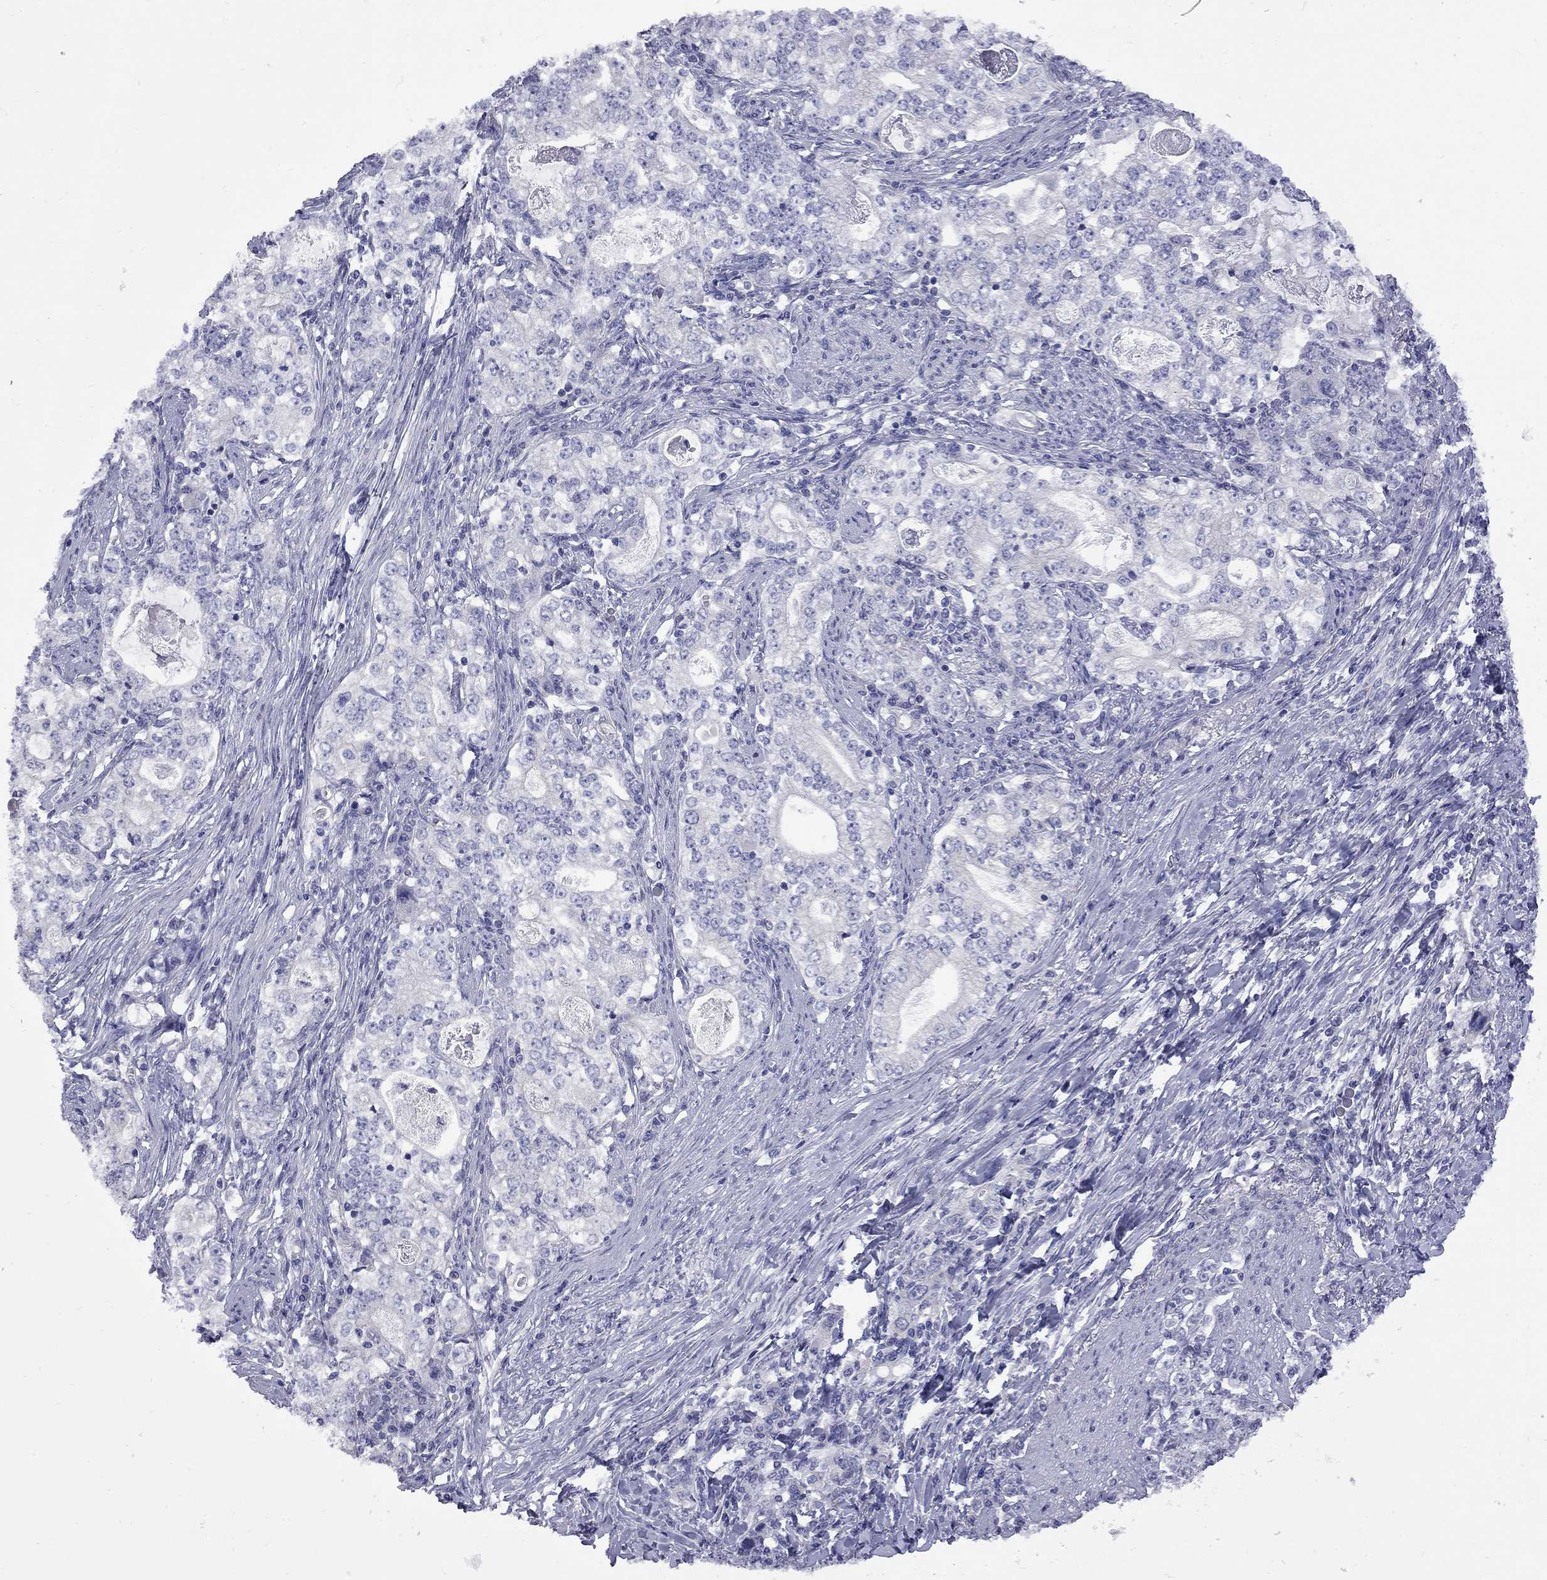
{"staining": {"intensity": "negative", "quantity": "none", "location": "none"}, "tissue": "stomach cancer", "cell_type": "Tumor cells", "image_type": "cancer", "snomed": [{"axis": "morphology", "description": "Adenocarcinoma, NOS"}, {"axis": "topography", "description": "Stomach, lower"}], "caption": "There is no significant staining in tumor cells of stomach cancer.", "gene": "ABCB4", "patient": {"sex": "female", "age": 72}}